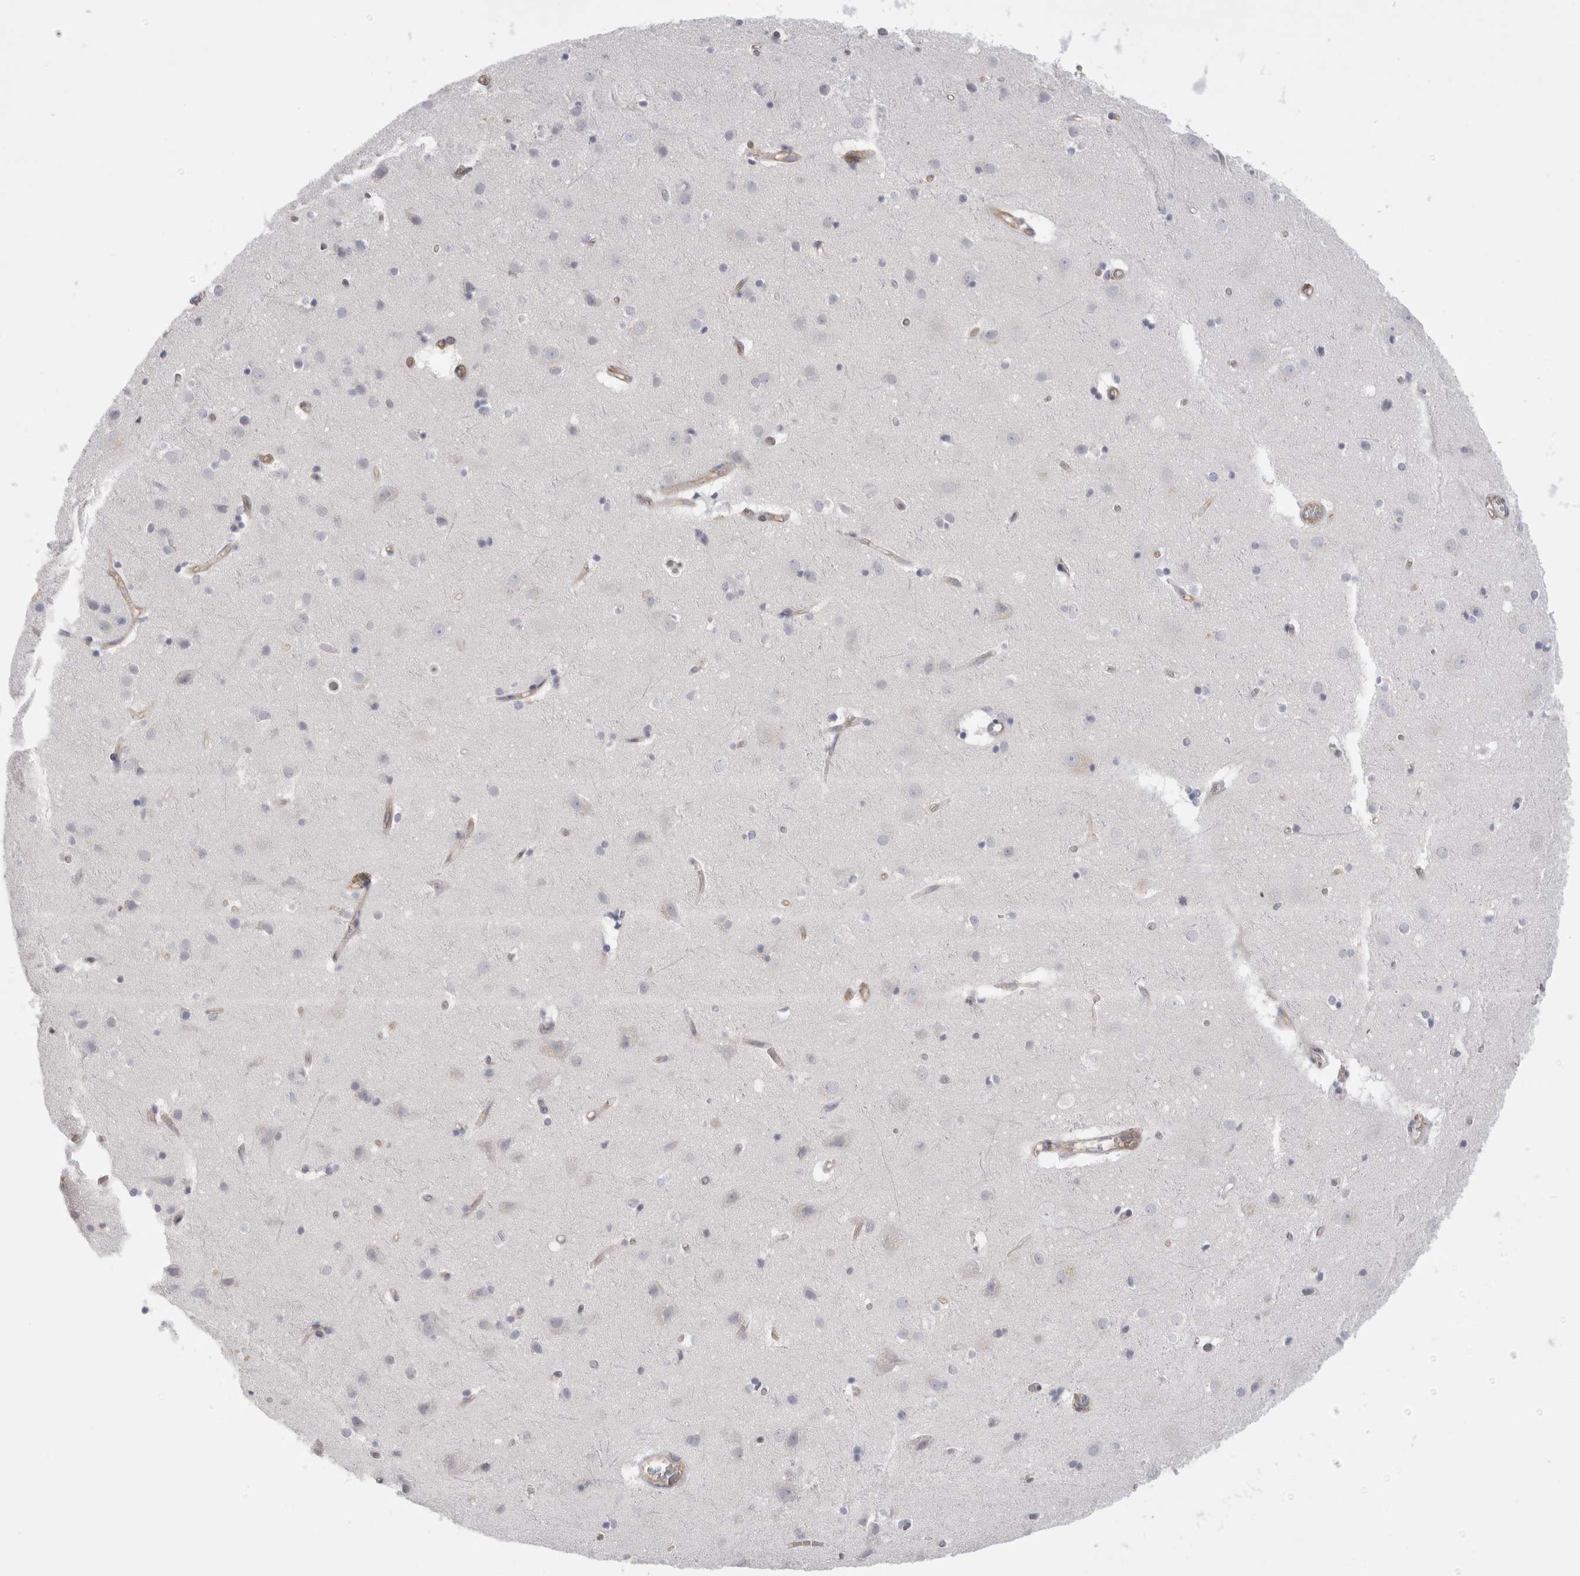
{"staining": {"intensity": "negative", "quantity": "none", "location": "none"}, "tissue": "cerebral cortex", "cell_type": "Endothelial cells", "image_type": "normal", "snomed": [{"axis": "morphology", "description": "Normal tissue, NOS"}, {"axis": "topography", "description": "Cerebral cortex"}], "caption": "Human cerebral cortex stained for a protein using immunohistochemistry (IHC) displays no positivity in endothelial cells.", "gene": "VANGL1", "patient": {"sex": "male", "age": 54}}